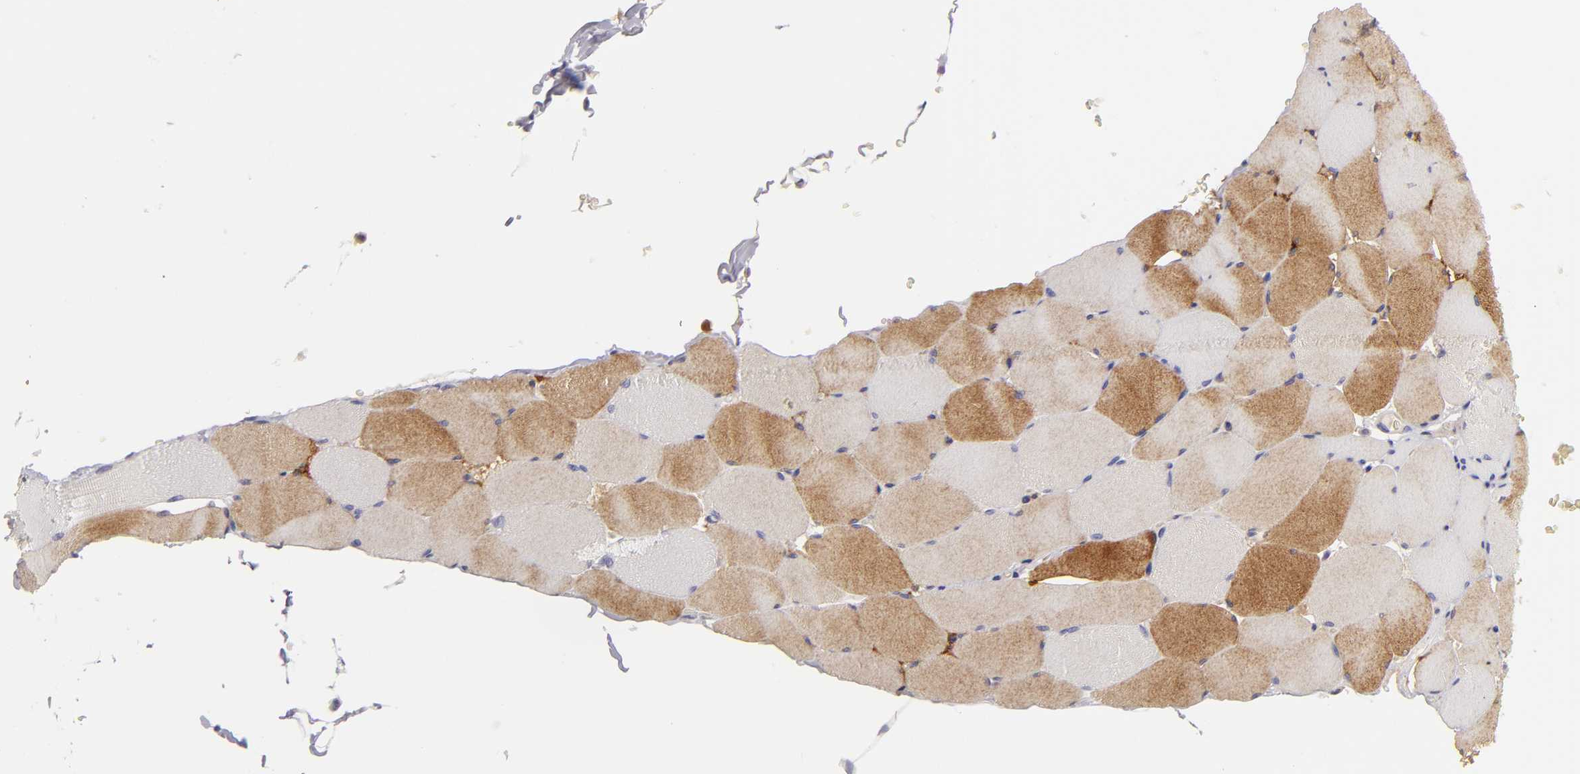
{"staining": {"intensity": "moderate", "quantity": "25%-75%", "location": "cytoplasmic/membranous"}, "tissue": "skeletal muscle", "cell_type": "Myocytes", "image_type": "normal", "snomed": [{"axis": "morphology", "description": "Normal tissue, NOS"}, {"axis": "topography", "description": "Skeletal muscle"}], "caption": "This image shows normal skeletal muscle stained with immunohistochemistry to label a protein in brown. The cytoplasmic/membranous of myocytes show moderate positivity for the protein. Nuclei are counter-stained blue.", "gene": "MMP10", "patient": {"sex": "male", "age": 62}}